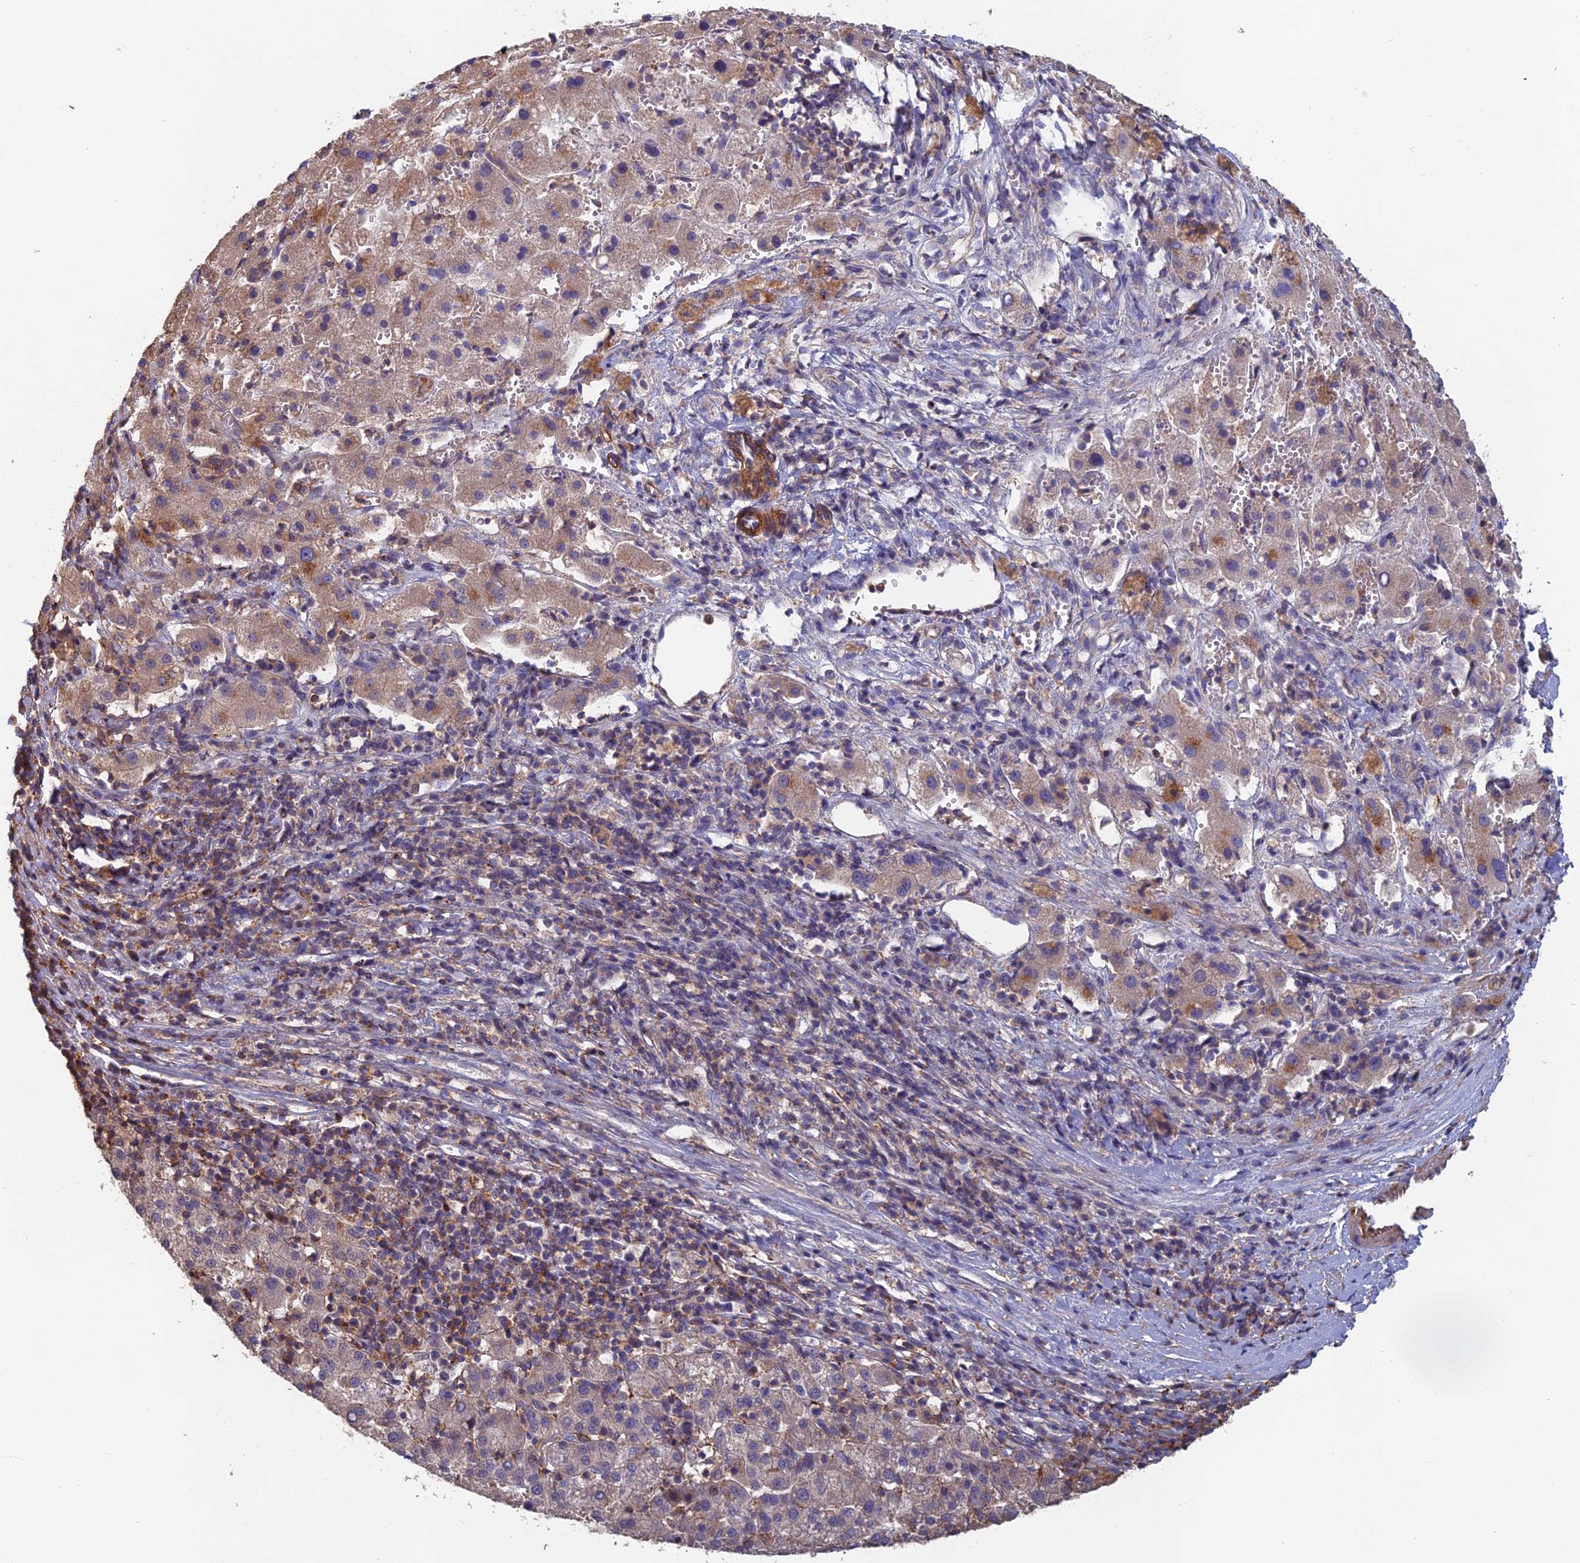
{"staining": {"intensity": "weak", "quantity": "<25%", "location": "cytoplasmic/membranous"}, "tissue": "liver cancer", "cell_type": "Tumor cells", "image_type": "cancer", "snomed": [{"axis": "morphology", "description": "Carcinoma, Hepatocellular, NOS"}, {"axis": "topography", "description": "Liver"}], "caption": "Immunohistochemistry (IHC) micrograph of human liver cancer stained for a protein (brown), which demonstrates no staining in tumor cells.", "gene": "C15orf62", "patient": {"sex": "female", "age": 58}}